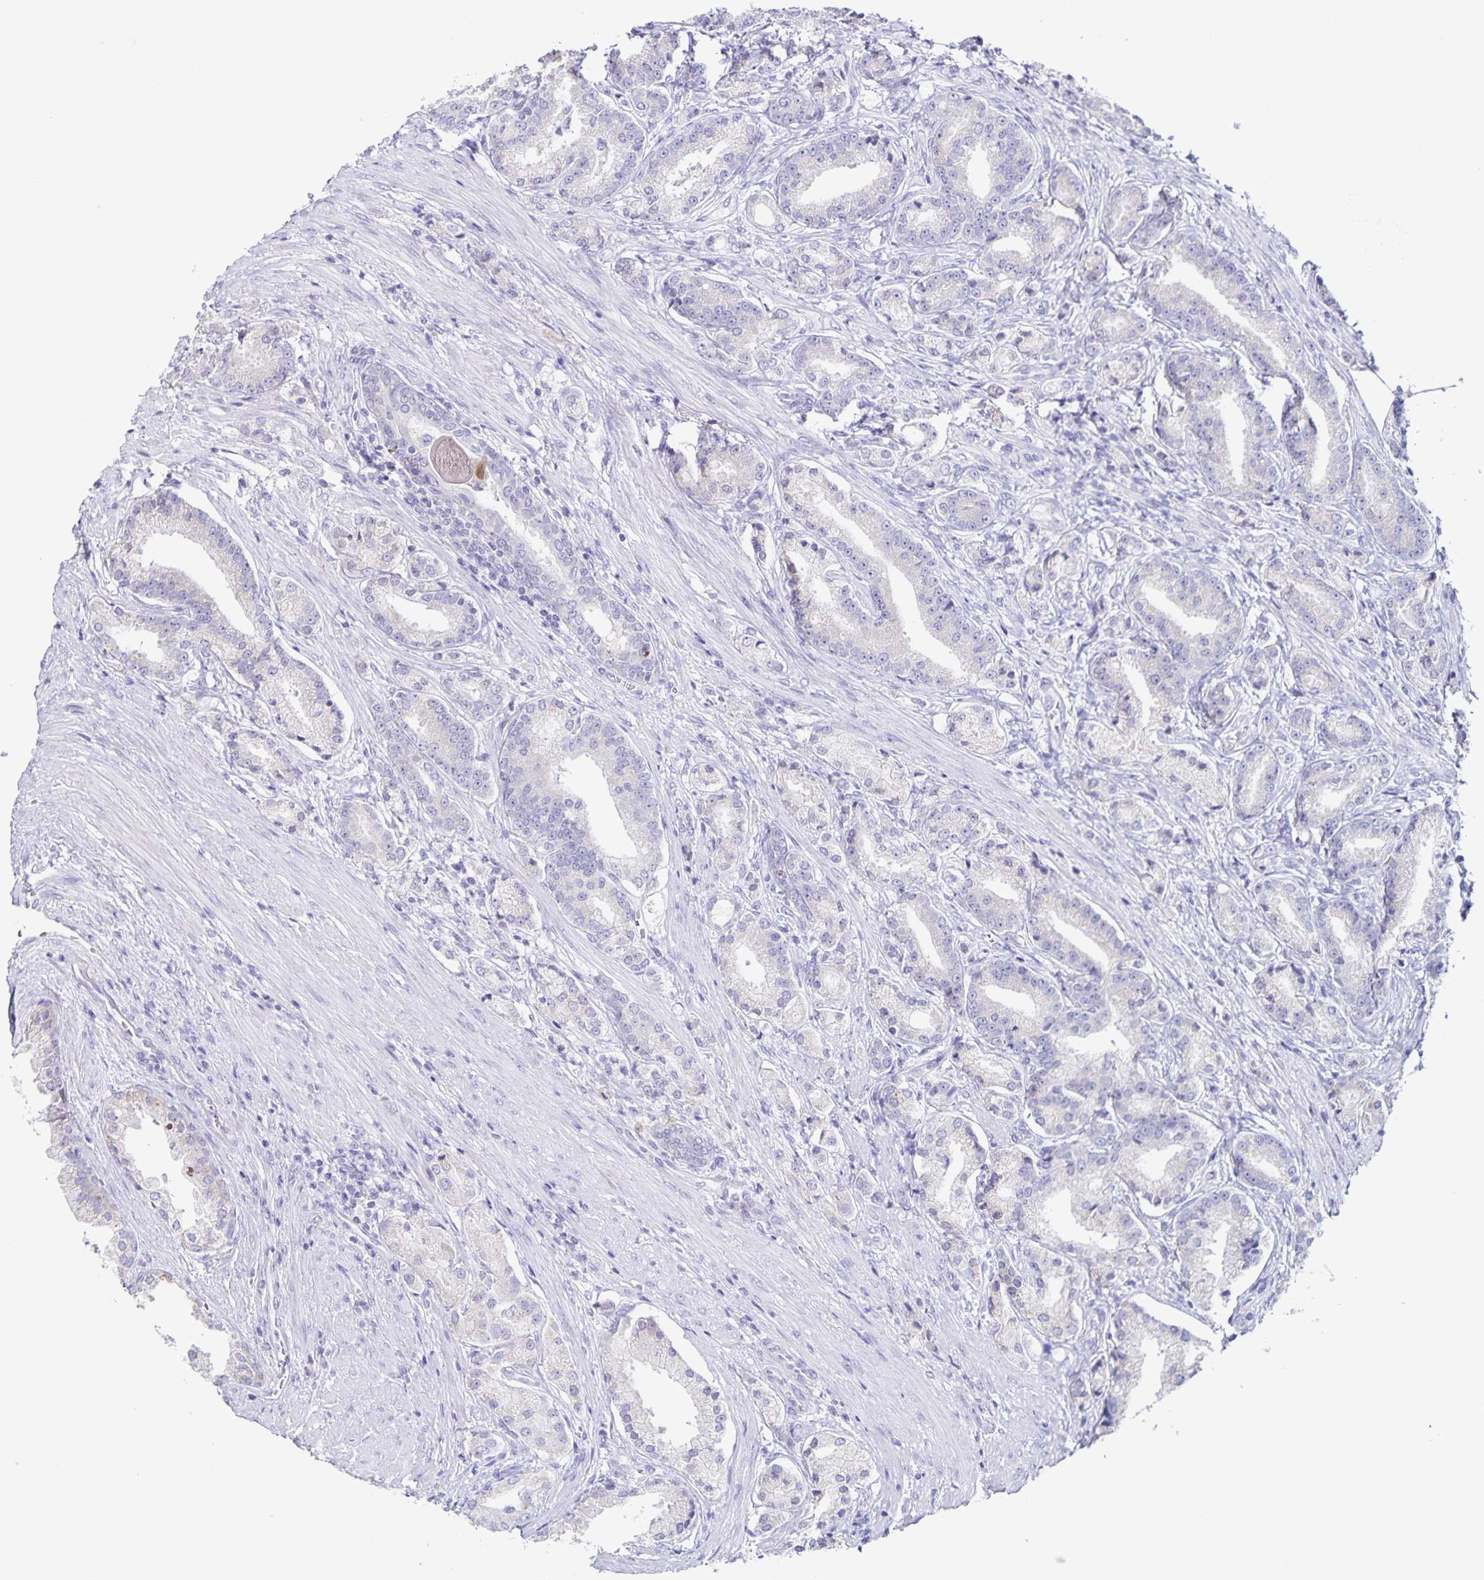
{"staining": {"intensity": "negative", "quantity": "none", "location": "none"}, "tissue": "prostate cancer", "cell_type": "Tumor cells", "image_type": "cancer", "snomed": [{"axis": "morphology", "description": "Adenocarcinoma, High grade"}, {"axis": "topography", "description": "Prostate and seminal vesicle, NOS"}], "caption": "The micrograph displays no significant expression in tumor cells of prostate cancer.", "gene": "RPL36A", "patient": {"sex": "male", "age": 61}}